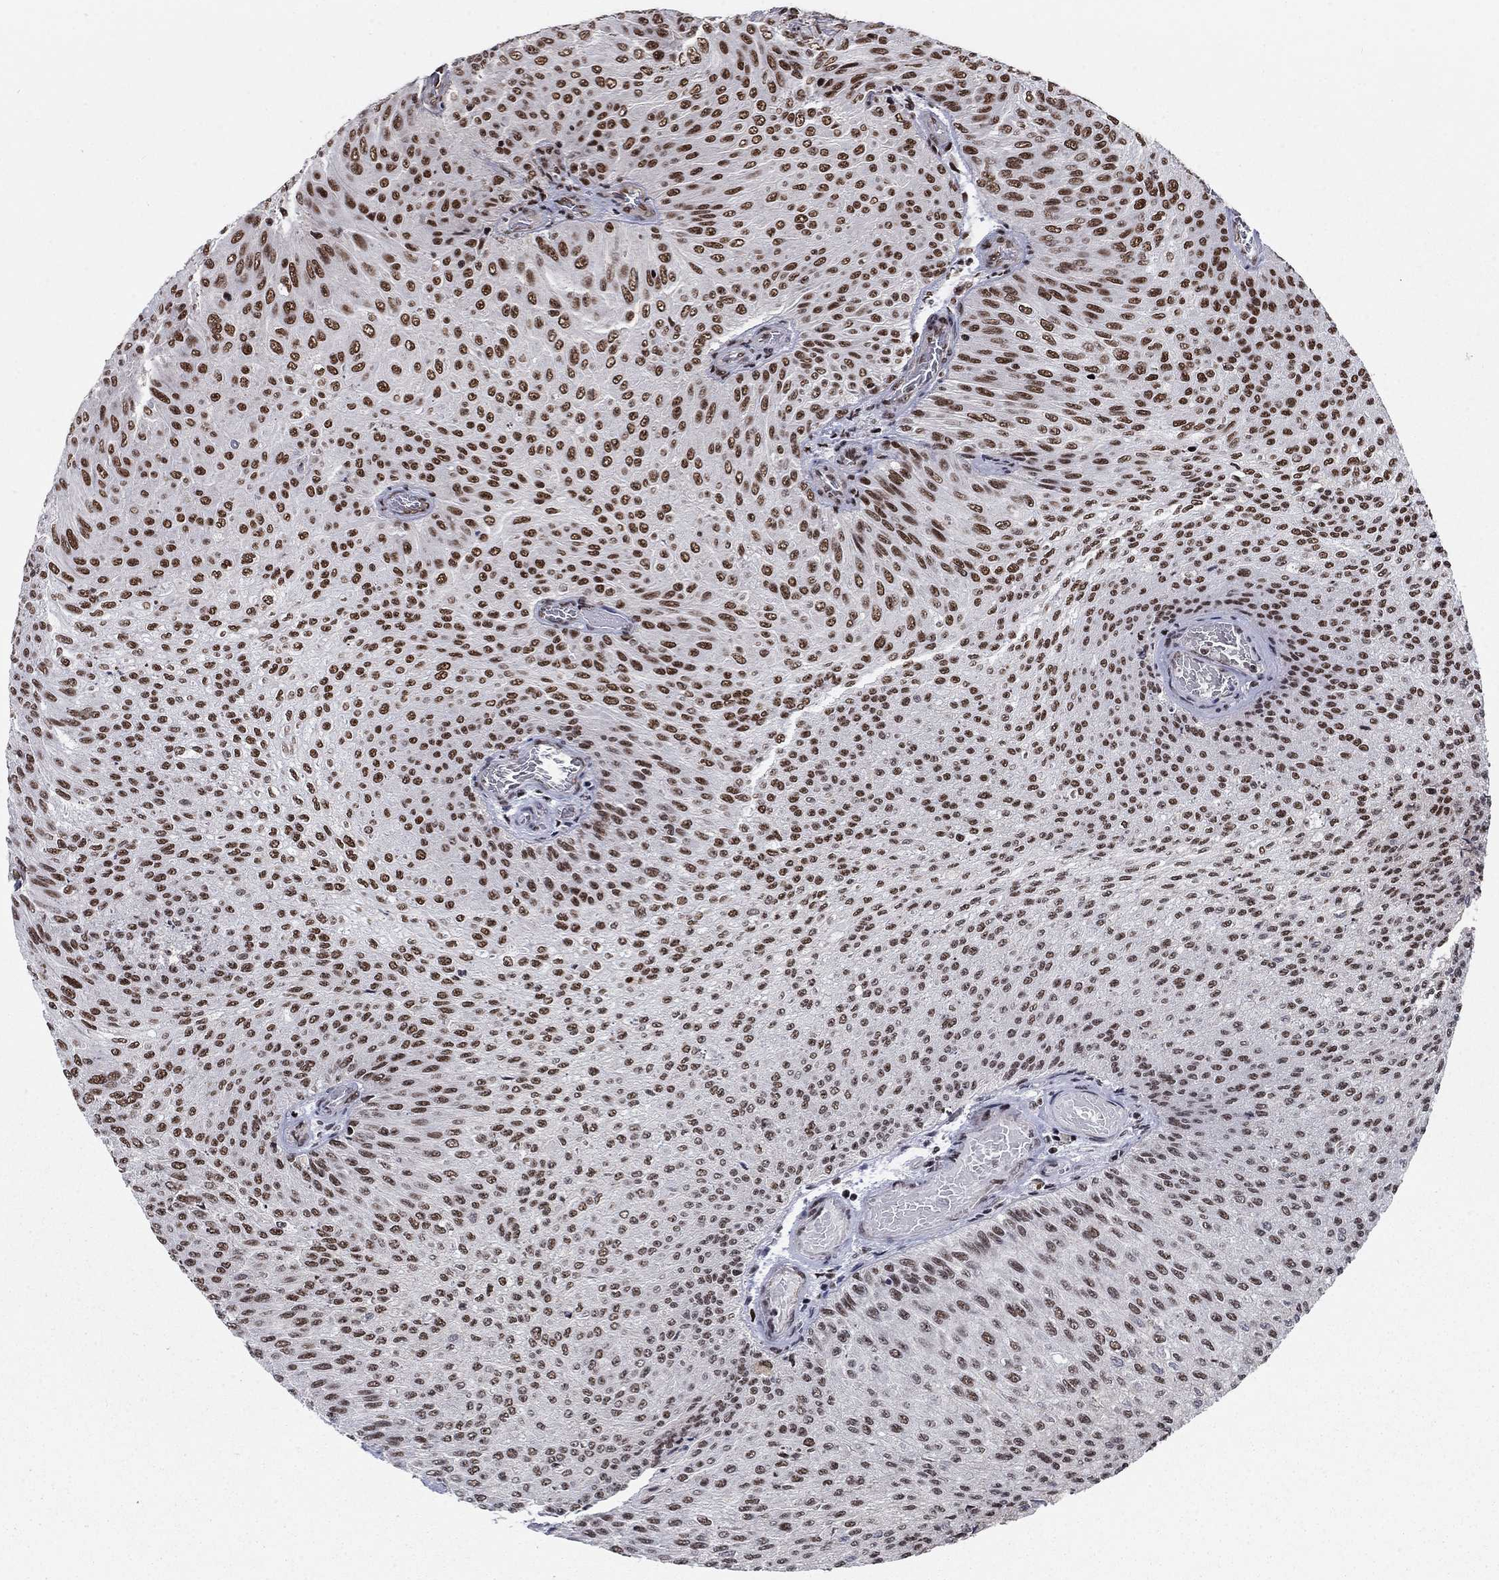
{"staining": {"intensity": "strong", "quantity": ">75%", "location": "nuclear"}, "tissue": "urothelial cancer", "cell_type": "Tumor cells", "image_type": "cancer", "snomed": [{"axis": "morphology", "description": "Urothelial carcinoma, Low grade"}, {"axis": "topography", "description": "Ureter, NOS"}, {"axis": "topography", "description": "Urinary bladder"}], "caption": "IHC histopathology image of neoplastic tissue: human urothelial carcinoma (low-grade) stained using immunohistochemistry shows high levels of strong protein expression localized specifically in the nuclear of tumor cells, appearing as a nuclear brown color.", "gene": "RPRD1B", "patient": {"sex": "male", "age": 78}}